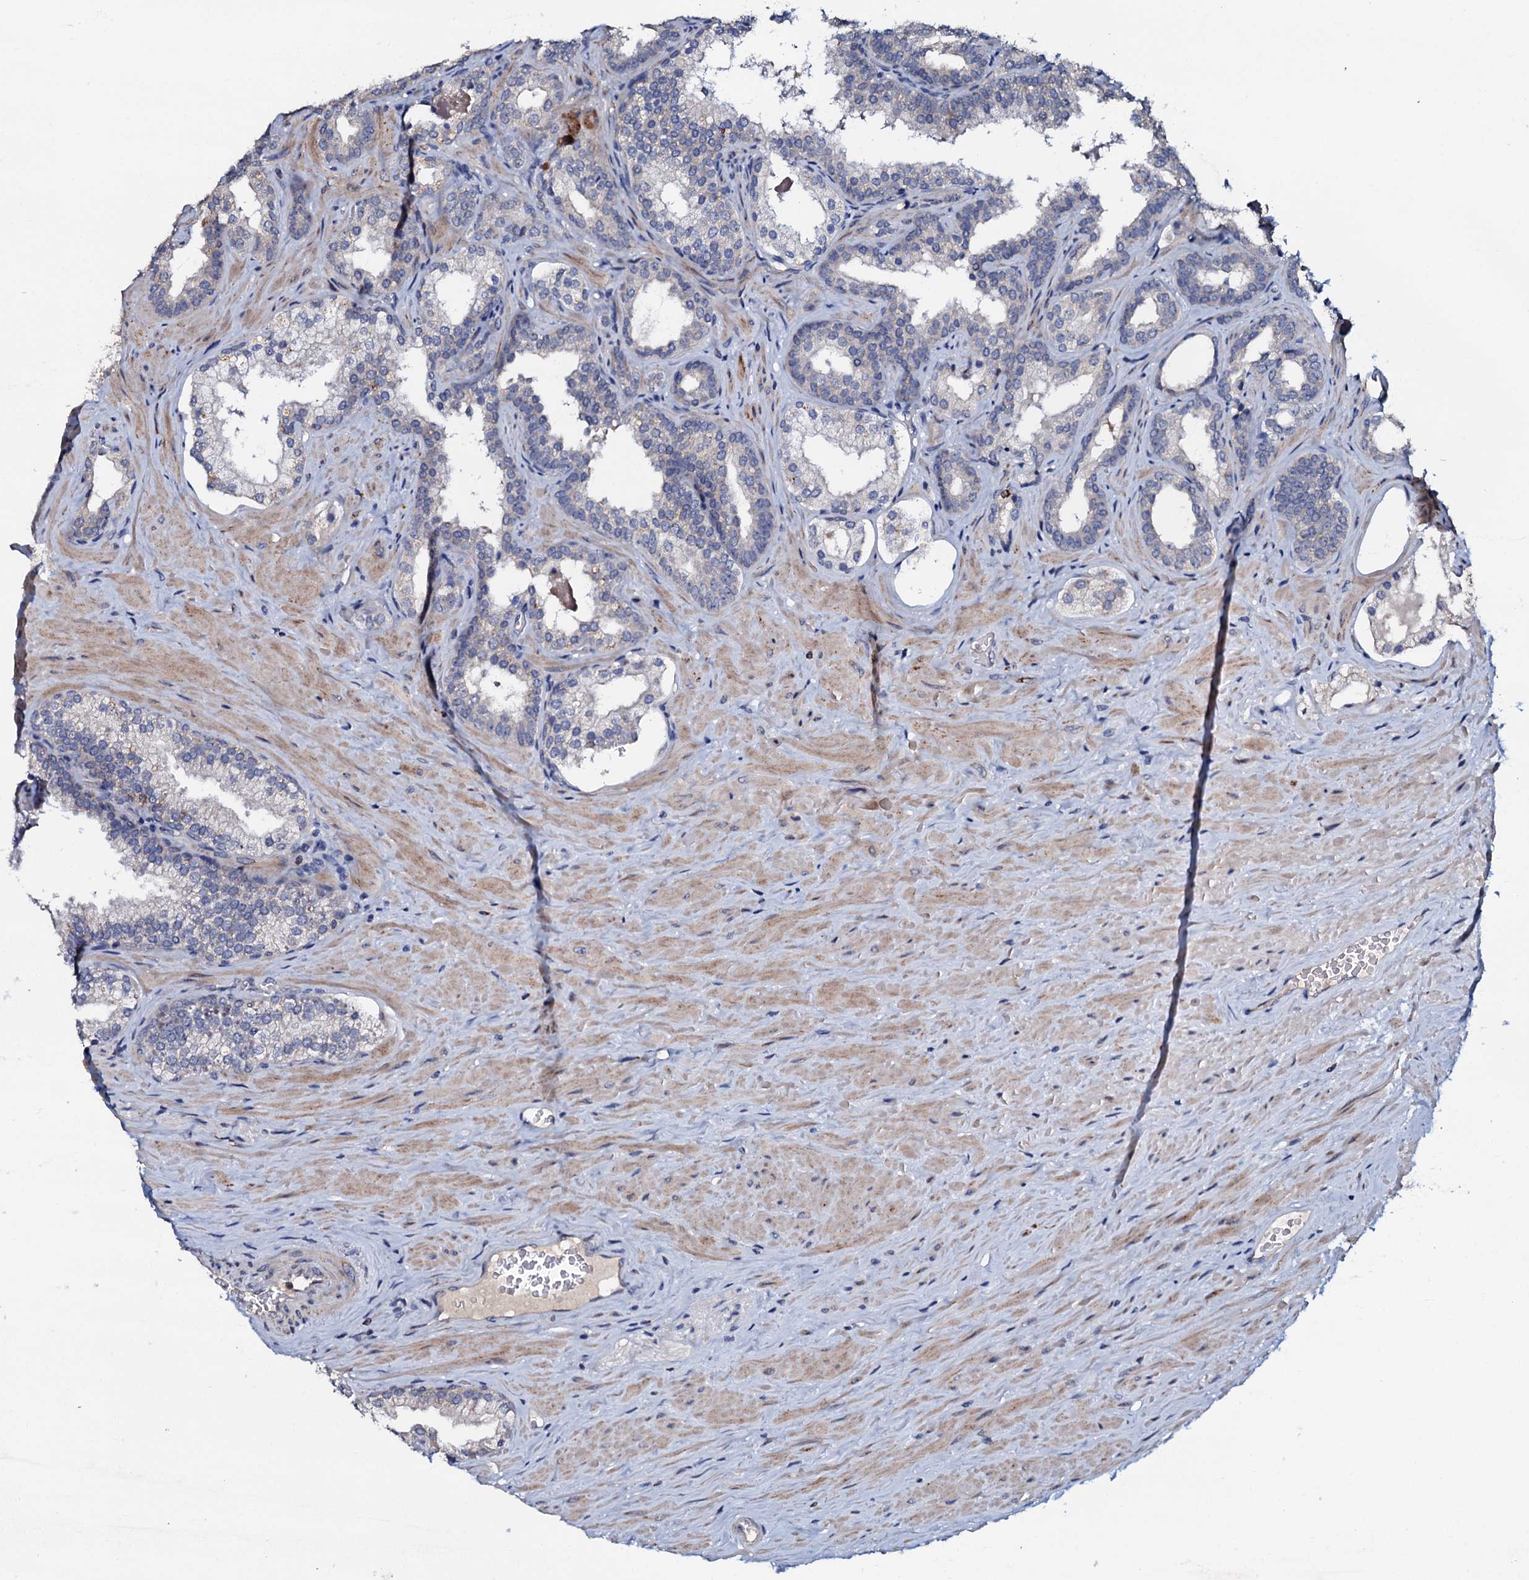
{"staining": {"intensity": "negative", "quantity": "none", "location": "none"}, "tissue": "prostate cancer", "cell_type": "Tumor cells", "image_type": "cancer", "snomed": [{"axis": "morphology", "description": "Adenocarcinoma, High grade"}, {"axis": "topography", "description": "Prostate"}], "caption": "DAB immunohistochemical staining of human prostate adenocarcinoma (high-grade) shows no significant positivity in tumor cells.", "gene": "CPNE2", "patient": {"sex": "male", "age": 64}}